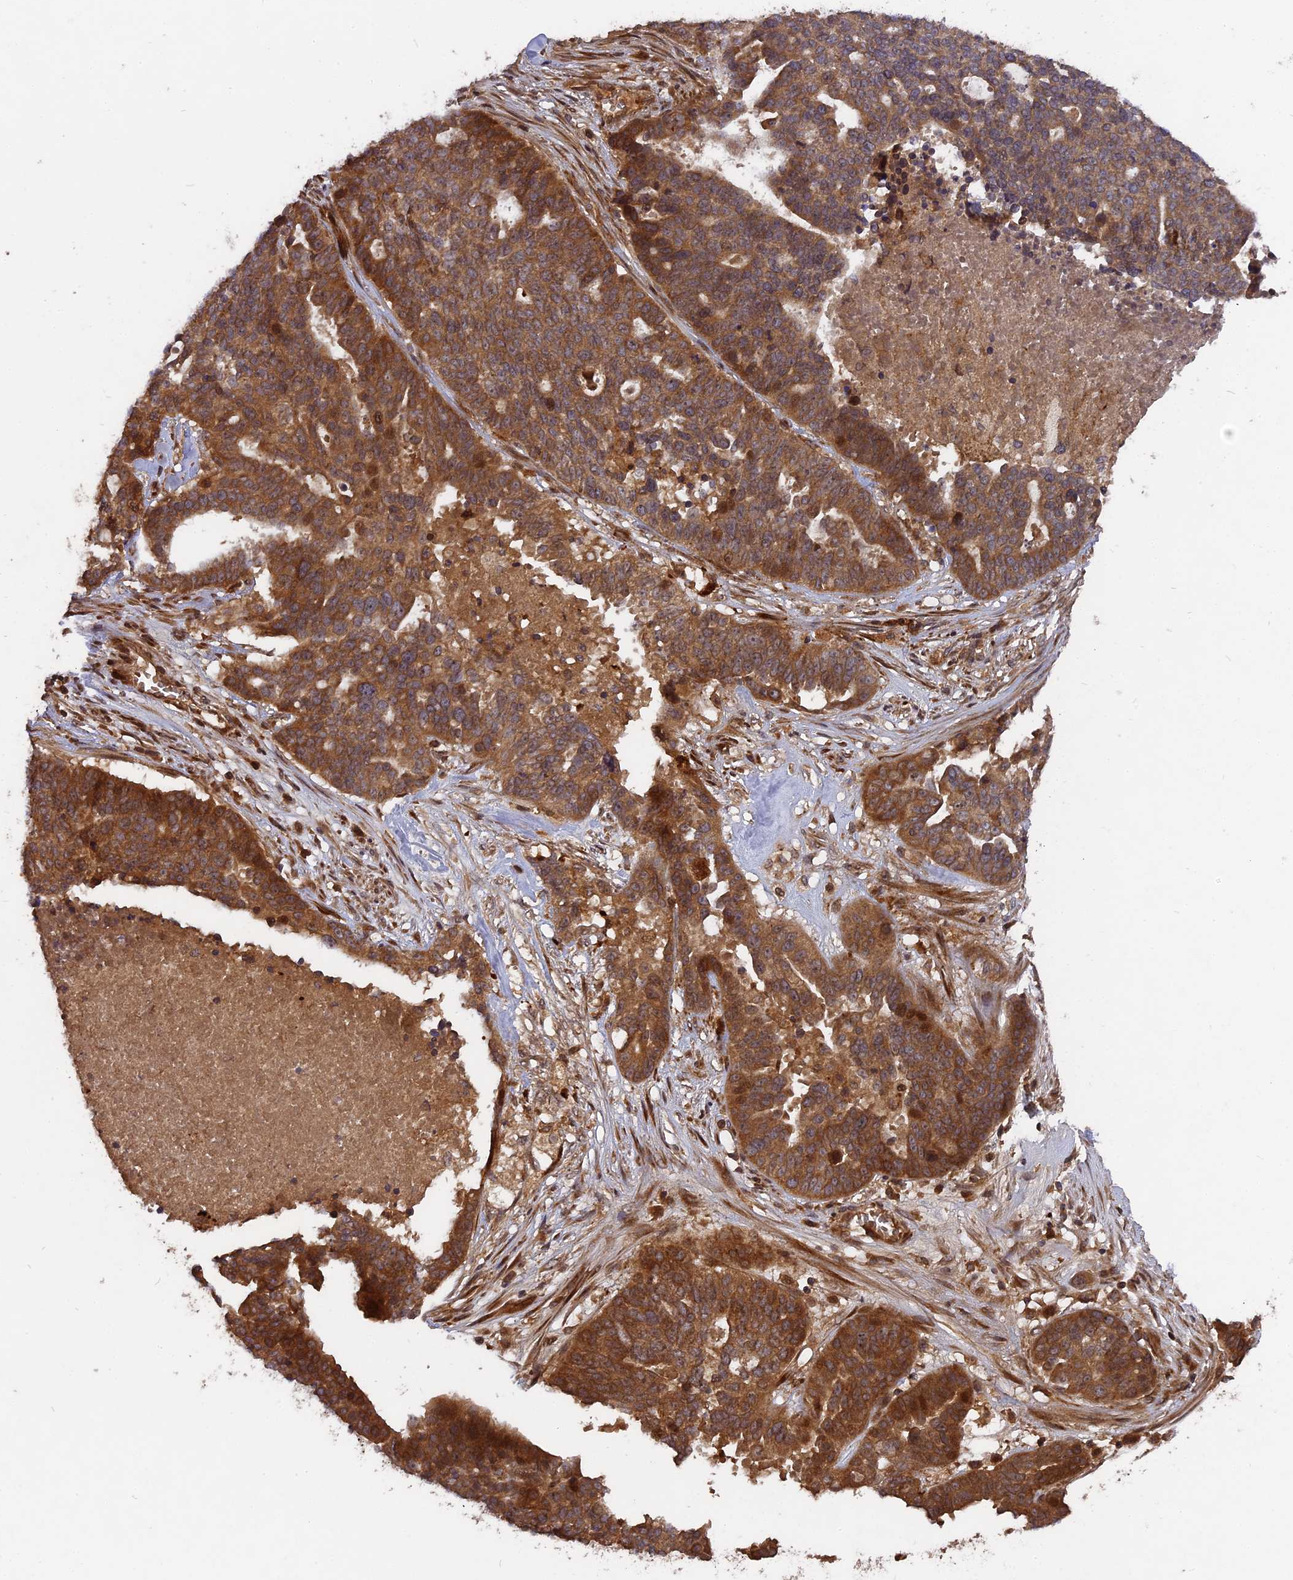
{"staining": {"intensity": "strong", "quantity": ">75%", "location": "cytoplasmic/membranous"}, "tissue": "ovarian cancer", "cell_type": "Tumor cells", "image_type": "cancer", "snomed": [{"axis": "morphology", "description": "Cystadenocarcinoma, serous, NOS"}, {"axis": "topography", "description": "Ovary"}], "caption": "There is high levels of strong cytoplasmic/membranous positivity in tumor cells of ovarian cancer (serous cystadenocarcinoma), as demonstrated by immunohistochemical staining (brown color).", "gene": "TMUB2", "patient": {"sex": "female", "age": 59}}